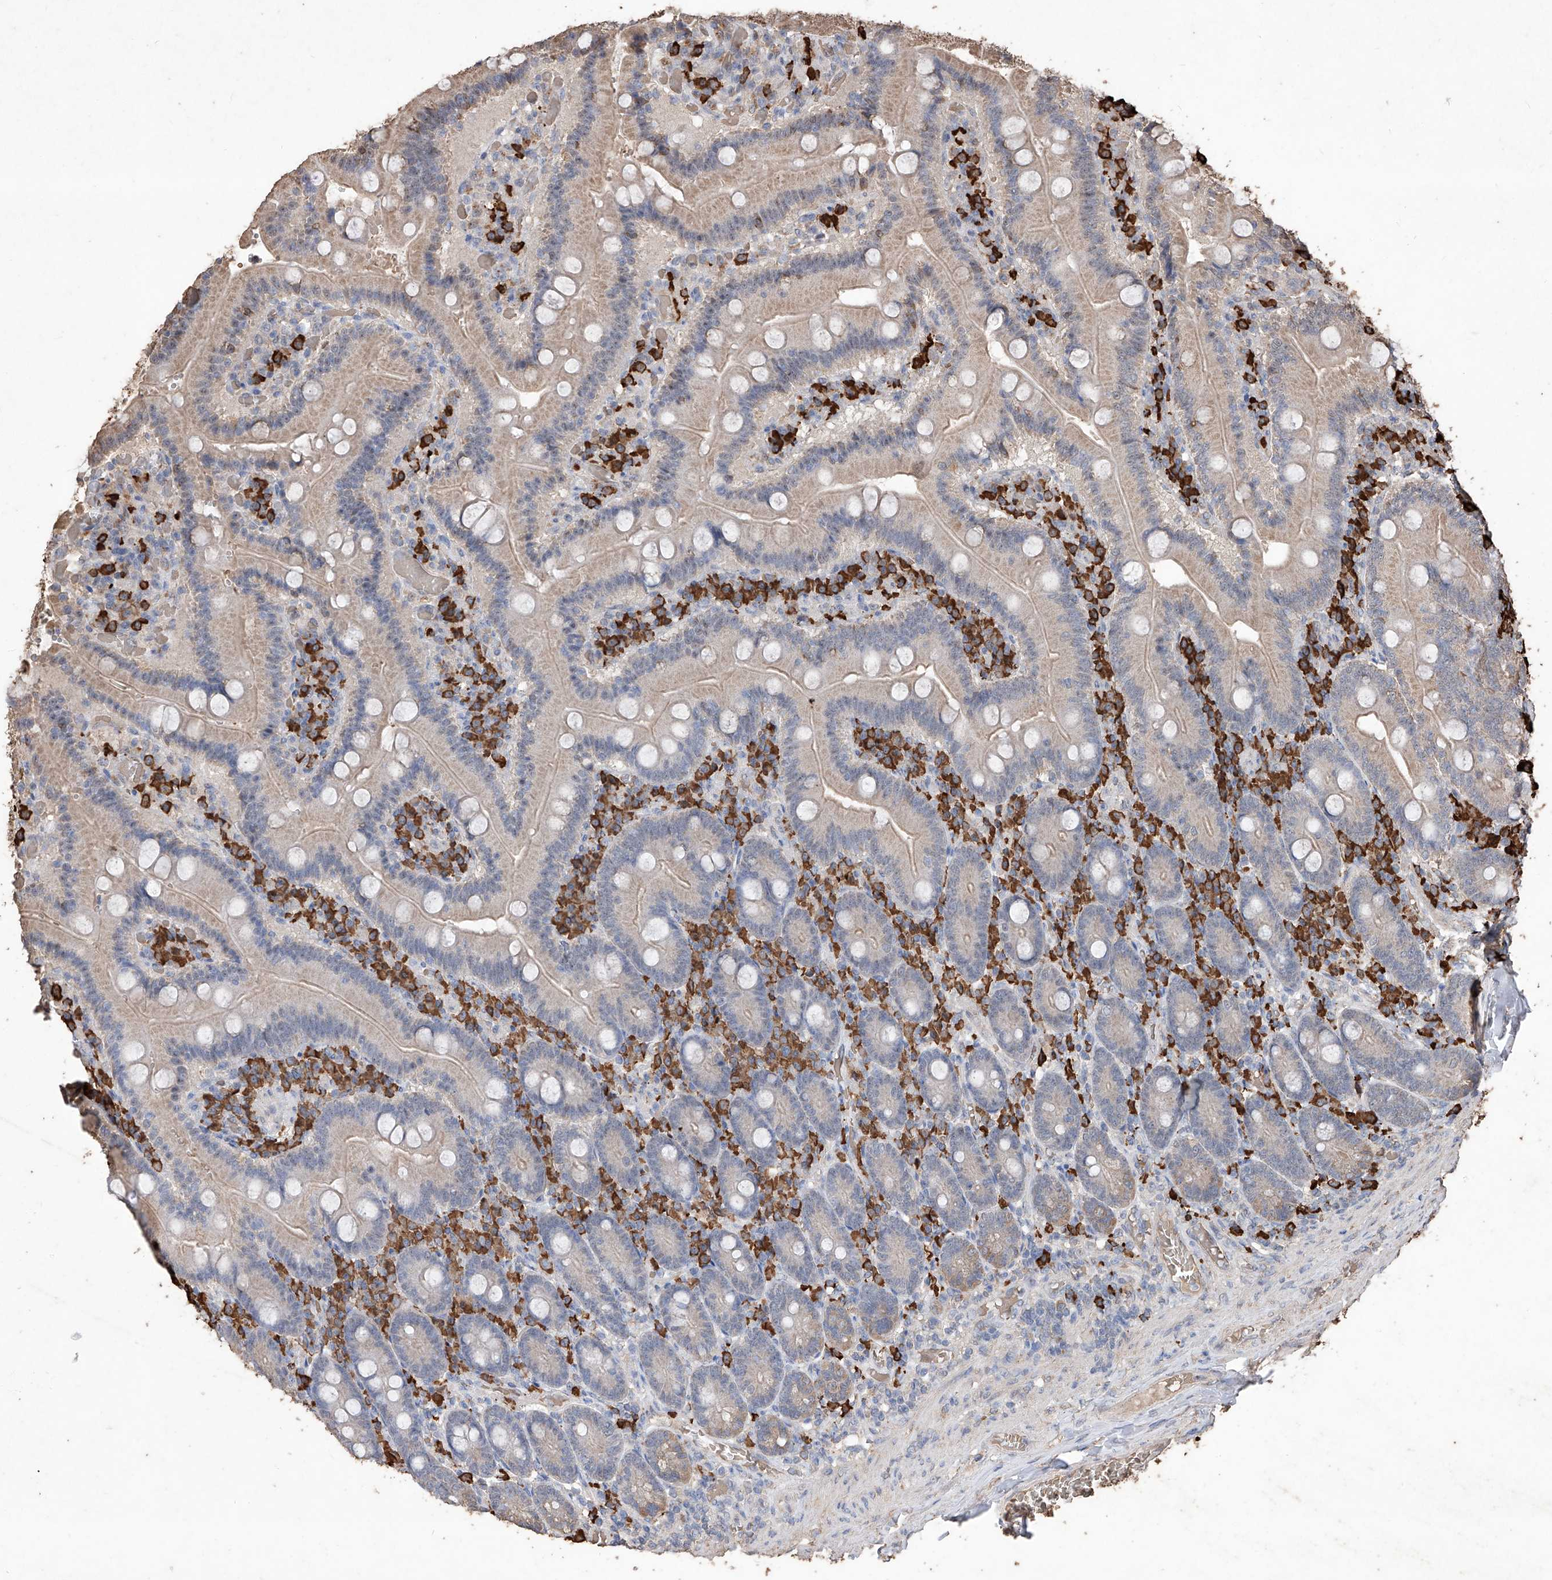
{"staining": {"intensity": "weak", "quantity": "25%-75%", "location": "cytoplasmic/membranous"}, "tissue": "duodenum", "cell_type": "Glandular cells", "image_type": "normal", "snomed": [{"axis": "morphology", "description": "Normal tissue, NOS"}, {"axis": "topography", "description": "Duodenum"}], "caption": "This image displays normal duodenum stained with immunohistochemistry to label a protein in brown. The cytoplasmic/membranous of glandular cells show weak positivity for the protein. Nuclei are counter-stained blue.", "gene": "EML1", "patient": {"sex": "female", "age": 62}}